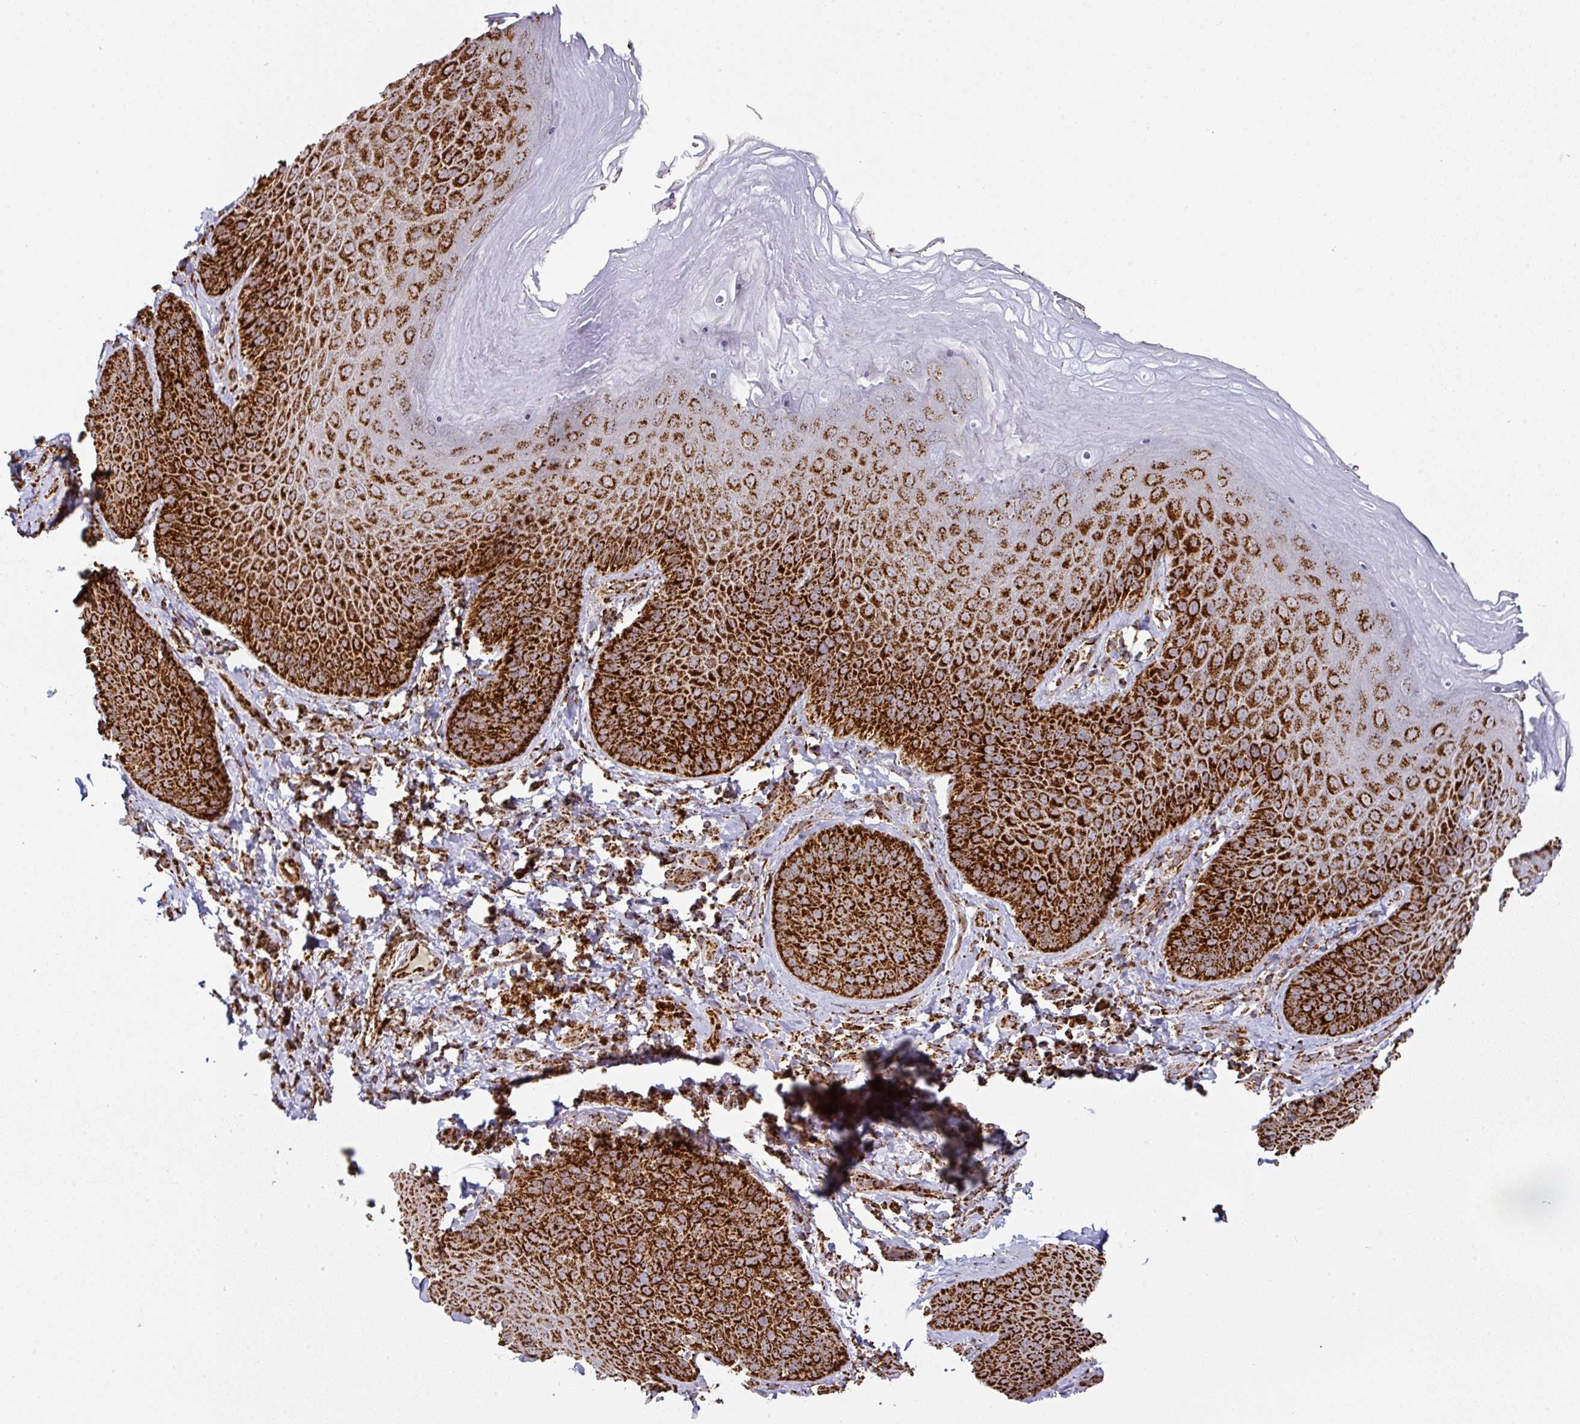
{"staining": {"intensity": "strong", "quantity": ">75%", "location": "cytoplasmic/membranous"}, "tissue": "skin", "cell_type": "Epidermal cells", "image_type": "normal", "snomed": [{"axis": "morphology", "description": "Normal tissue, NOS"}, {"axis": "topography", "description": "Anal"}, {"axis": "topography", "description": "Peripheral nerve tissue"}], "caption": "Epidermal cells display strong cytoplasmic/membranous expression in approximately >75% of cells in benign skin.", "gene": "TRAP1", "patient": {"sex": "male", "age": 53}}